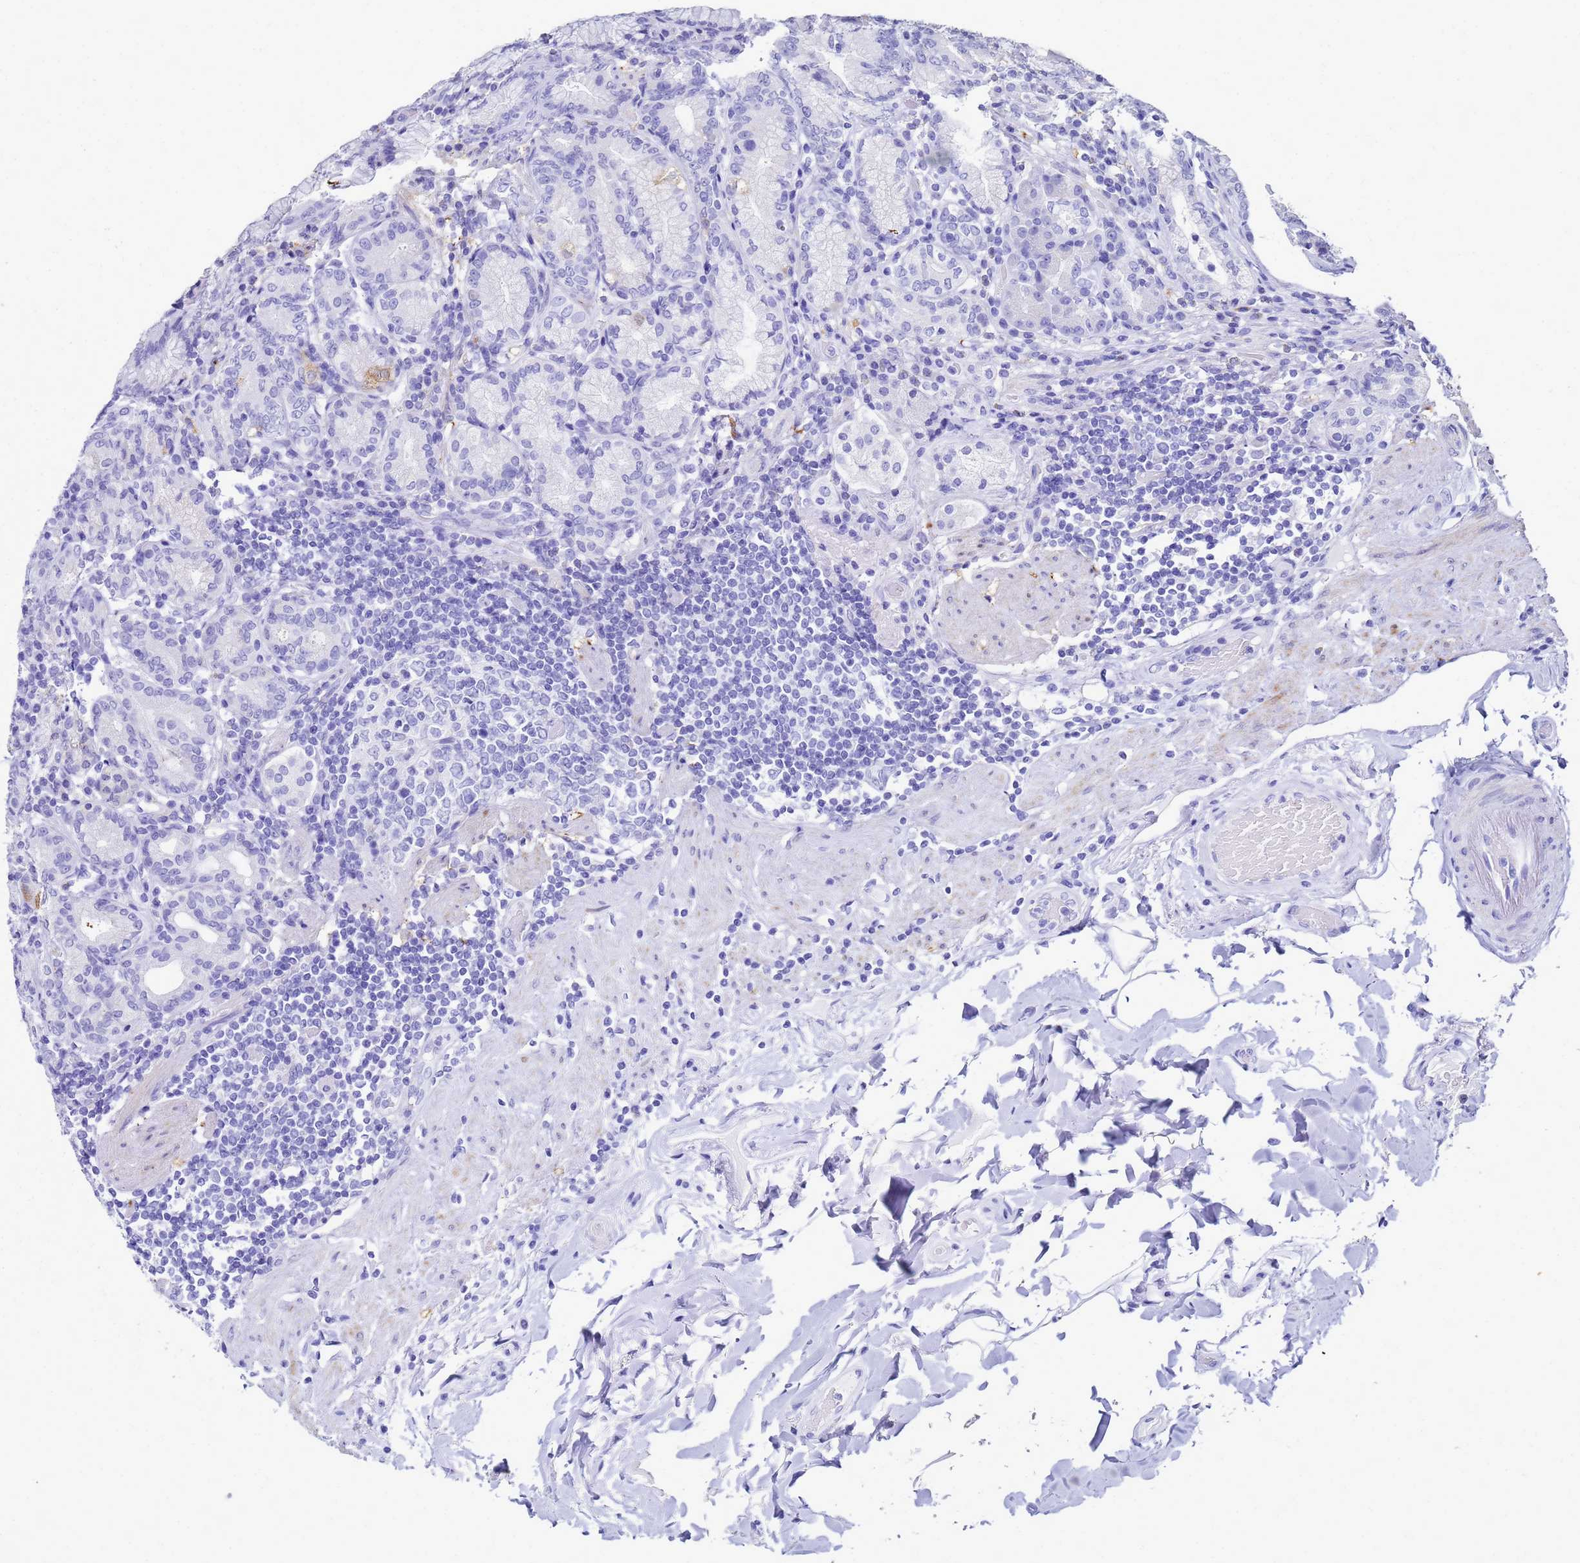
{"staining": {"intensity": "strong", "quantity": "<25%", "location": "cytoplasmic/membranous"}, "tissue": "stomach", "cell_type": "Glandular cells", "image_type": "normal", "snomed": [{"axis": "morphology", "description": "Normal tissue, NOS"}, {"axis": "topography", "description": "Stomach, upper"}, {"axis": "topography", "description": "Stomach, lower"}], "caption": "This image reveals IHC staining of normal stomach, with medium strong cytoplasmic/membranous expression in approximately <25% of glandular cells.", "gene": "CKB", "patient": {"sex": "female", "age": 76}}